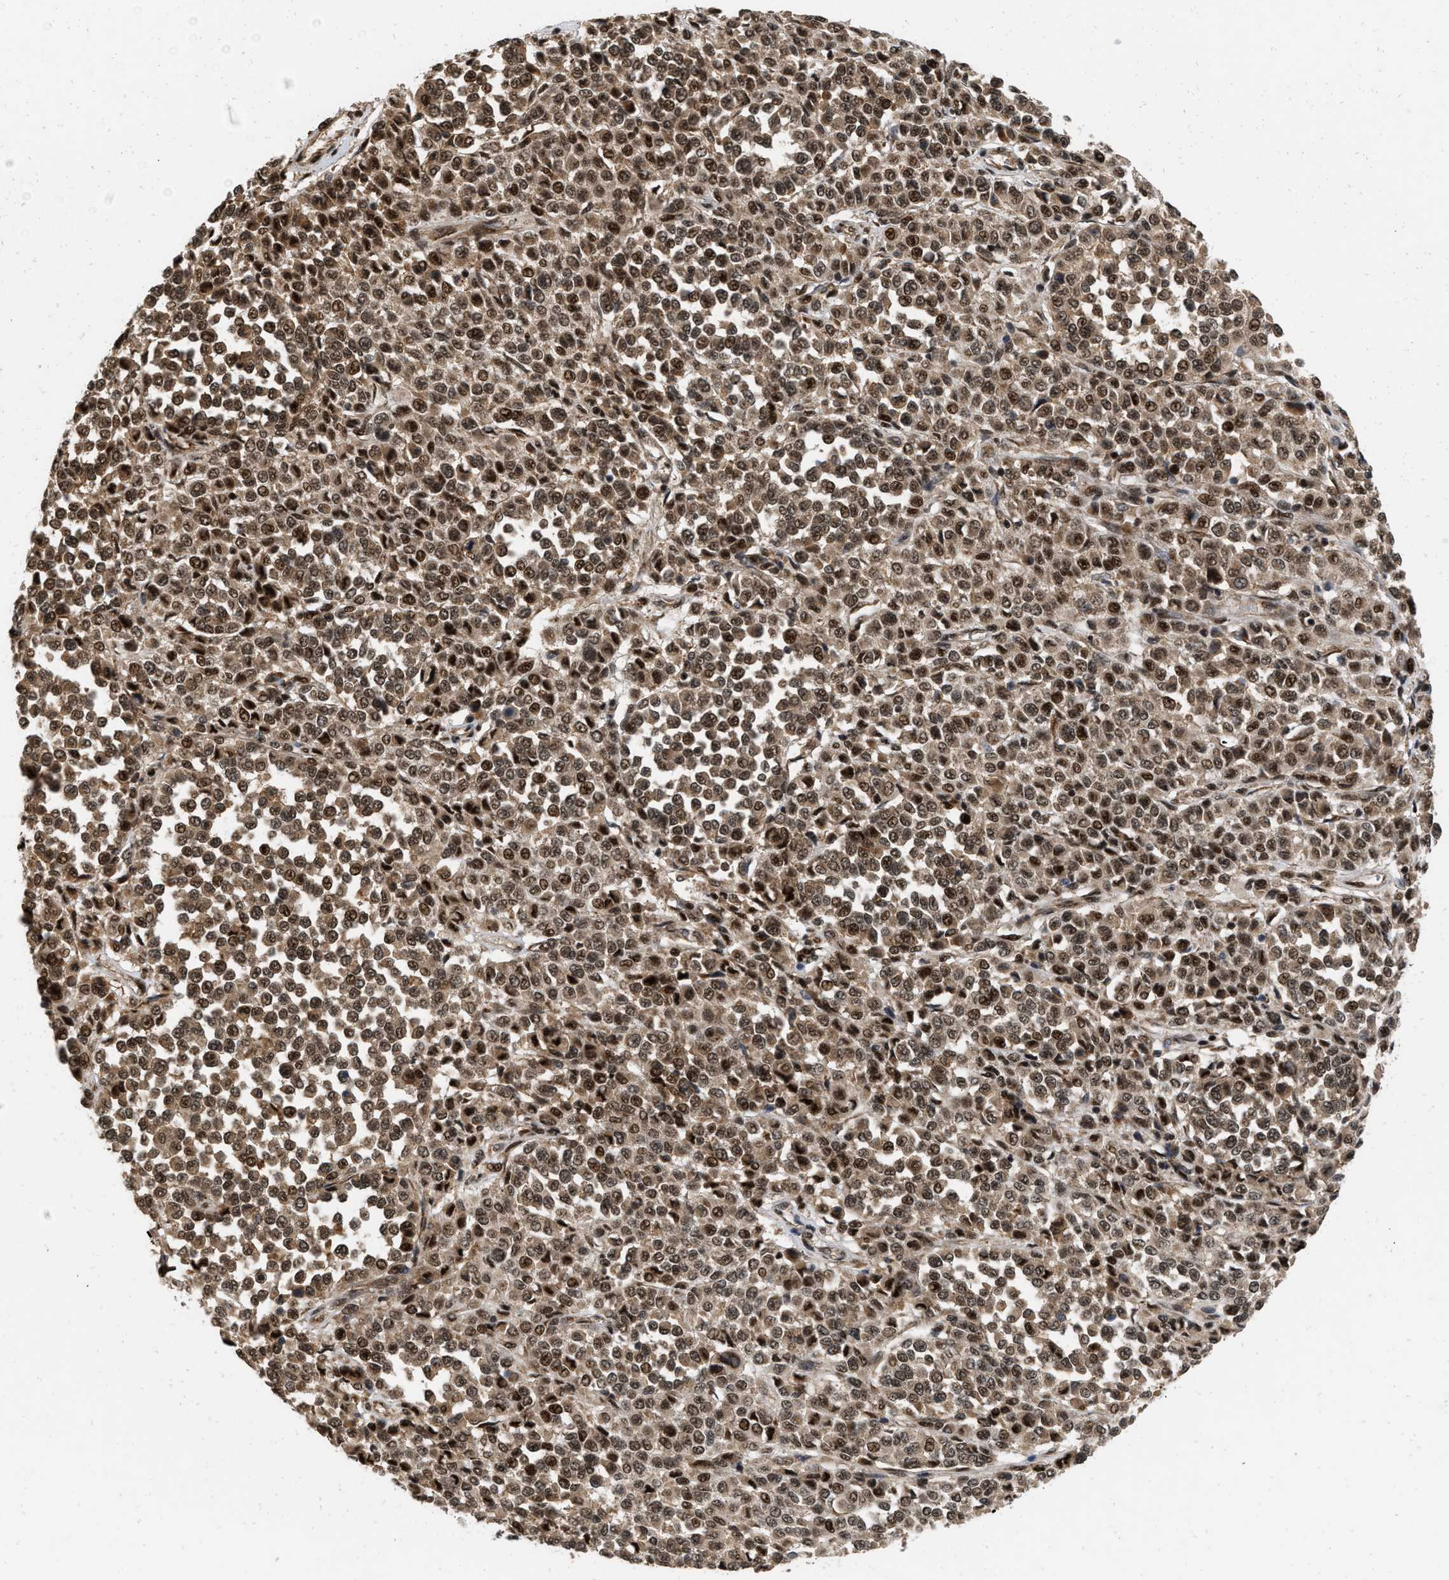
{"staining": {"intensity": "strong", "quantity": ">75%", "location": "nuclear"}, "tissue": "melanoma", "cell_type": "Tumor cells", "image_type": "cancer", "snomed": [{"axis": "morphology", "description": "Malignant melanoma, Metastatic site"}, {"axis": "topography", "description": "Pancreas"}], "caption": "Protein expression by immunohistochemistry (IHC) demonstrates strong nuclear positivity in approximately >75% of tumor cells in melanoma.", "gene": "ANKRD11", "patient": {"sex": "female", "age": 30}}